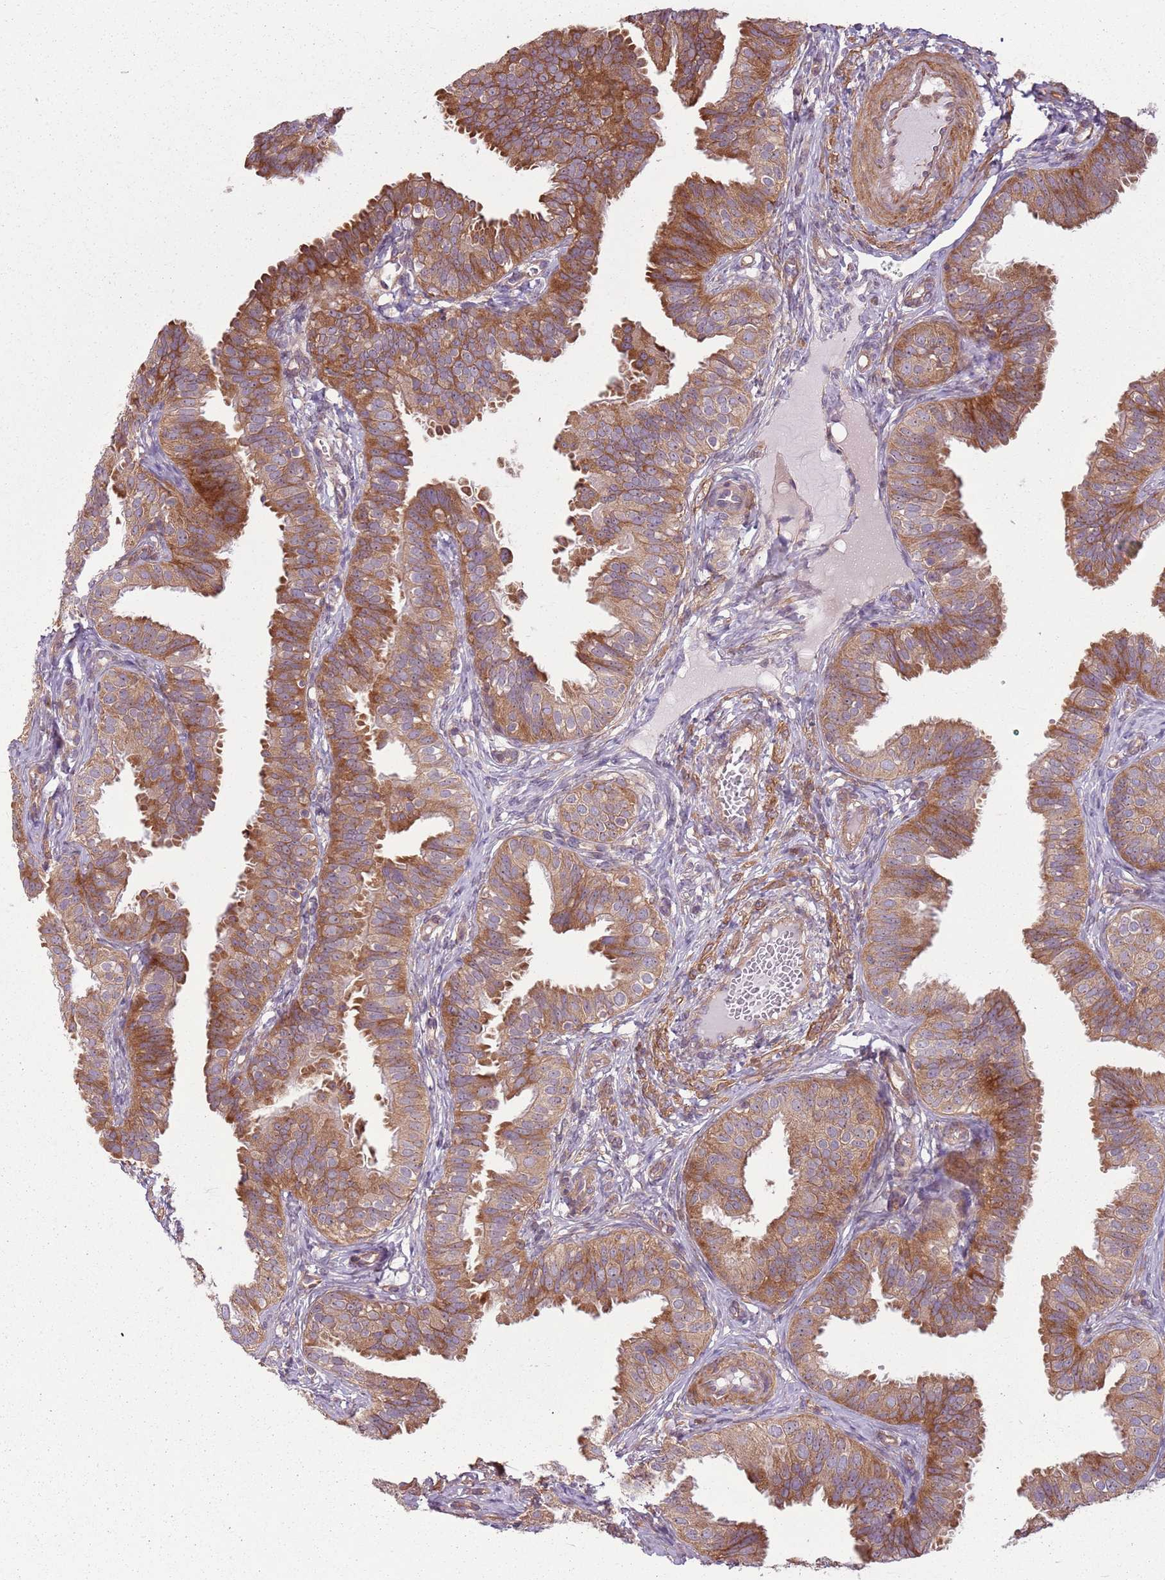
{"staining": {"intensity": "moderate", "quantity": ">75%", "location": "cytoplasmic/membranous"}, "tissue": "fallopian tube", "cell_type": "Glandular cells", "image_type": "normal", "snomed": [{"axis": "morphology", "description": "Normal tissue, NOS"}, {"axis": "topography", "description": "Fallopian tube"}], "caption": "Fallopian tube stained with DAB immunohistochemistry shows medium levels of moderate cytoplasmic/membranous staining in about >75% of glandular cells. (IHC, brightfield microscopy, high magnification).", "gene": "RPL21", "patient": {"sex": "female", "age": 35}}